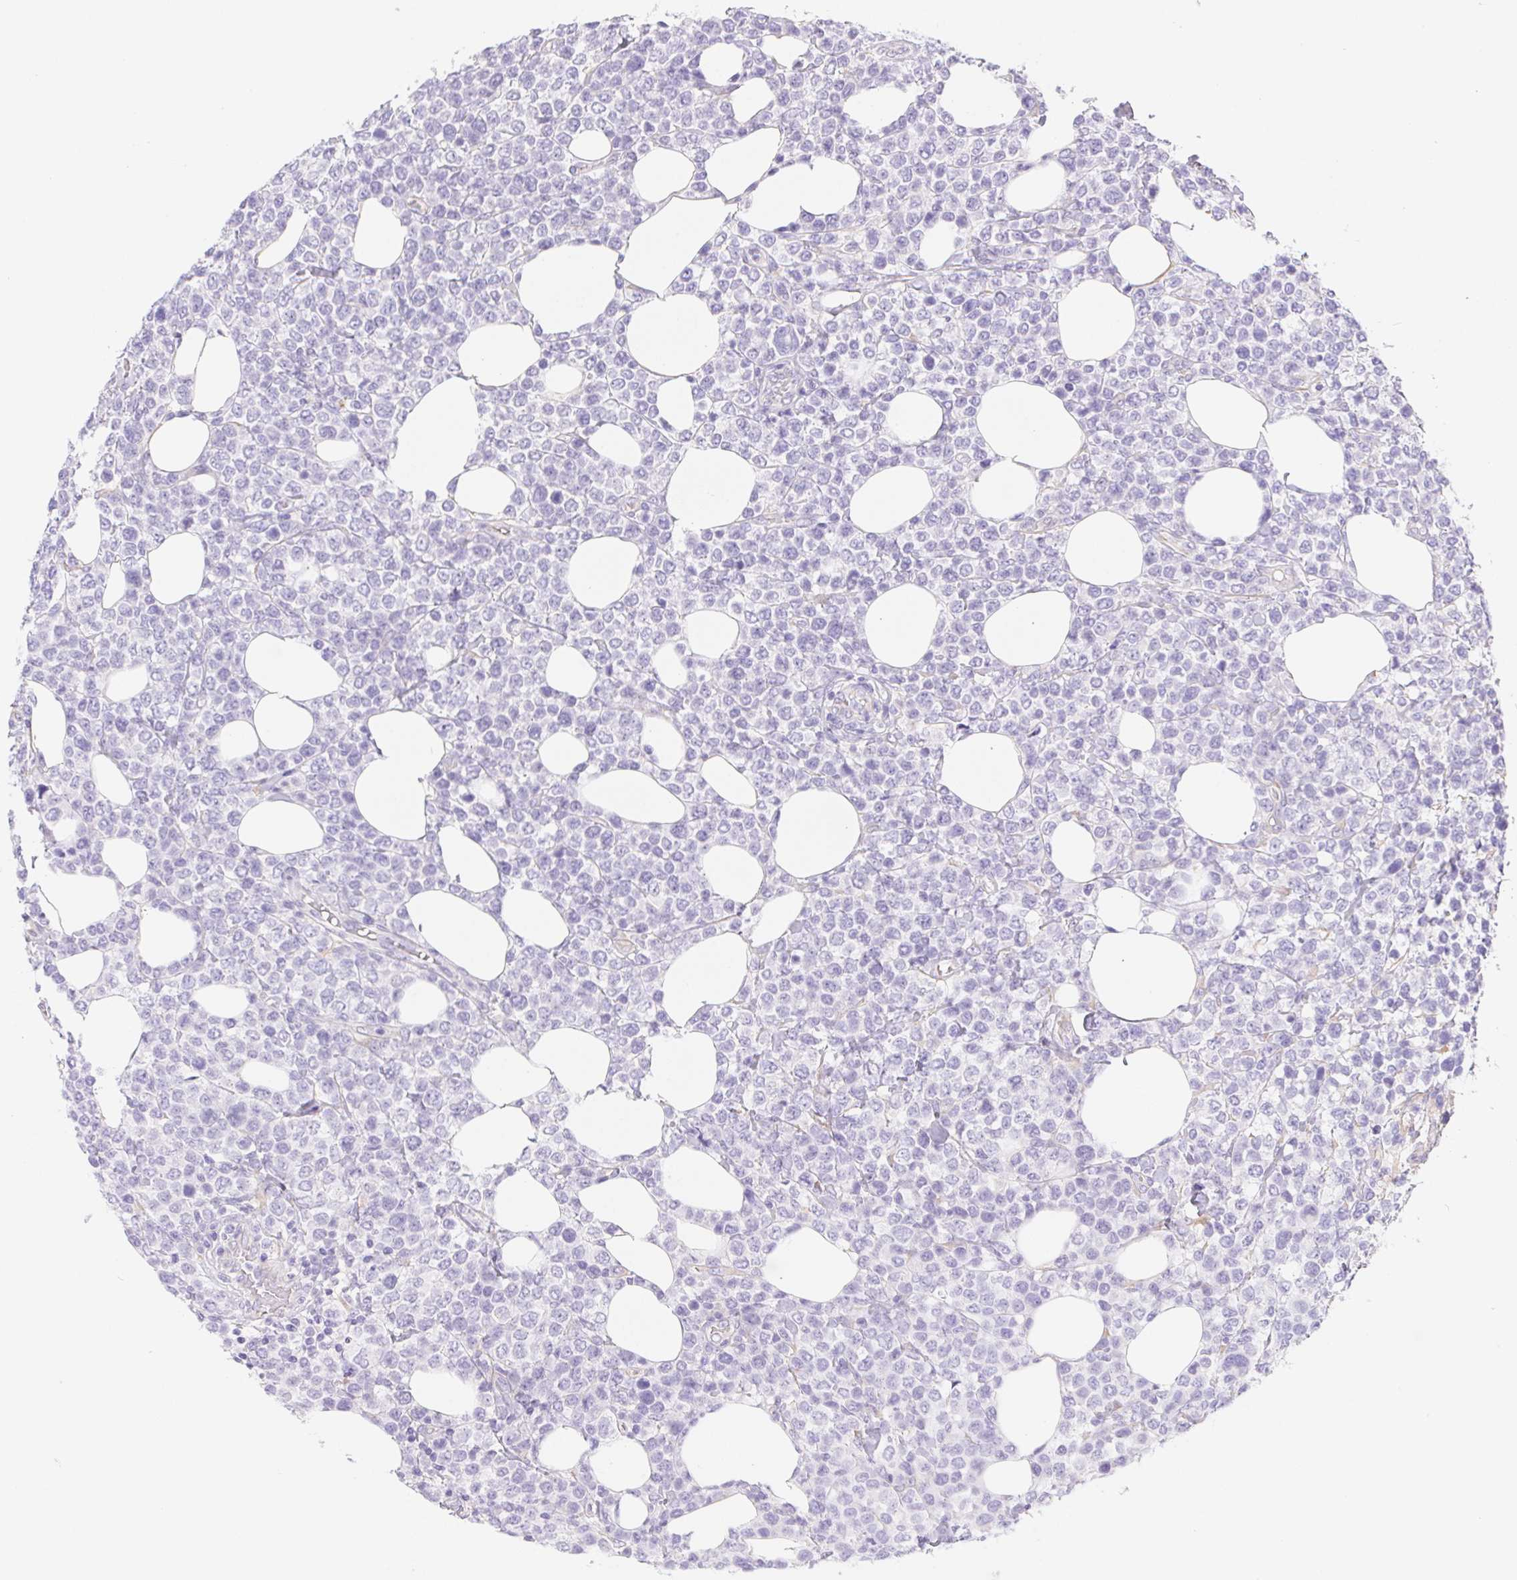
{"staining": {"intensity": "negative", "quantity": "none", "location": "none"}, "tissue": "lymphoma", "cell_type": "Tumor cells", "image_type": "cancer", "snomed": [{"axis": "morphology", "description": "Malignant lymphoma, non-Hodgkin's type, High grade"}, {"axis": "topography", "description": "Soft tissue"}], "caption": "The immunohistochemistry micrograph has no significant staining in tumor cells of lymphoma tissue.", "gene": "PNLIP", "patient": {"sex": "female", "age": 56}}